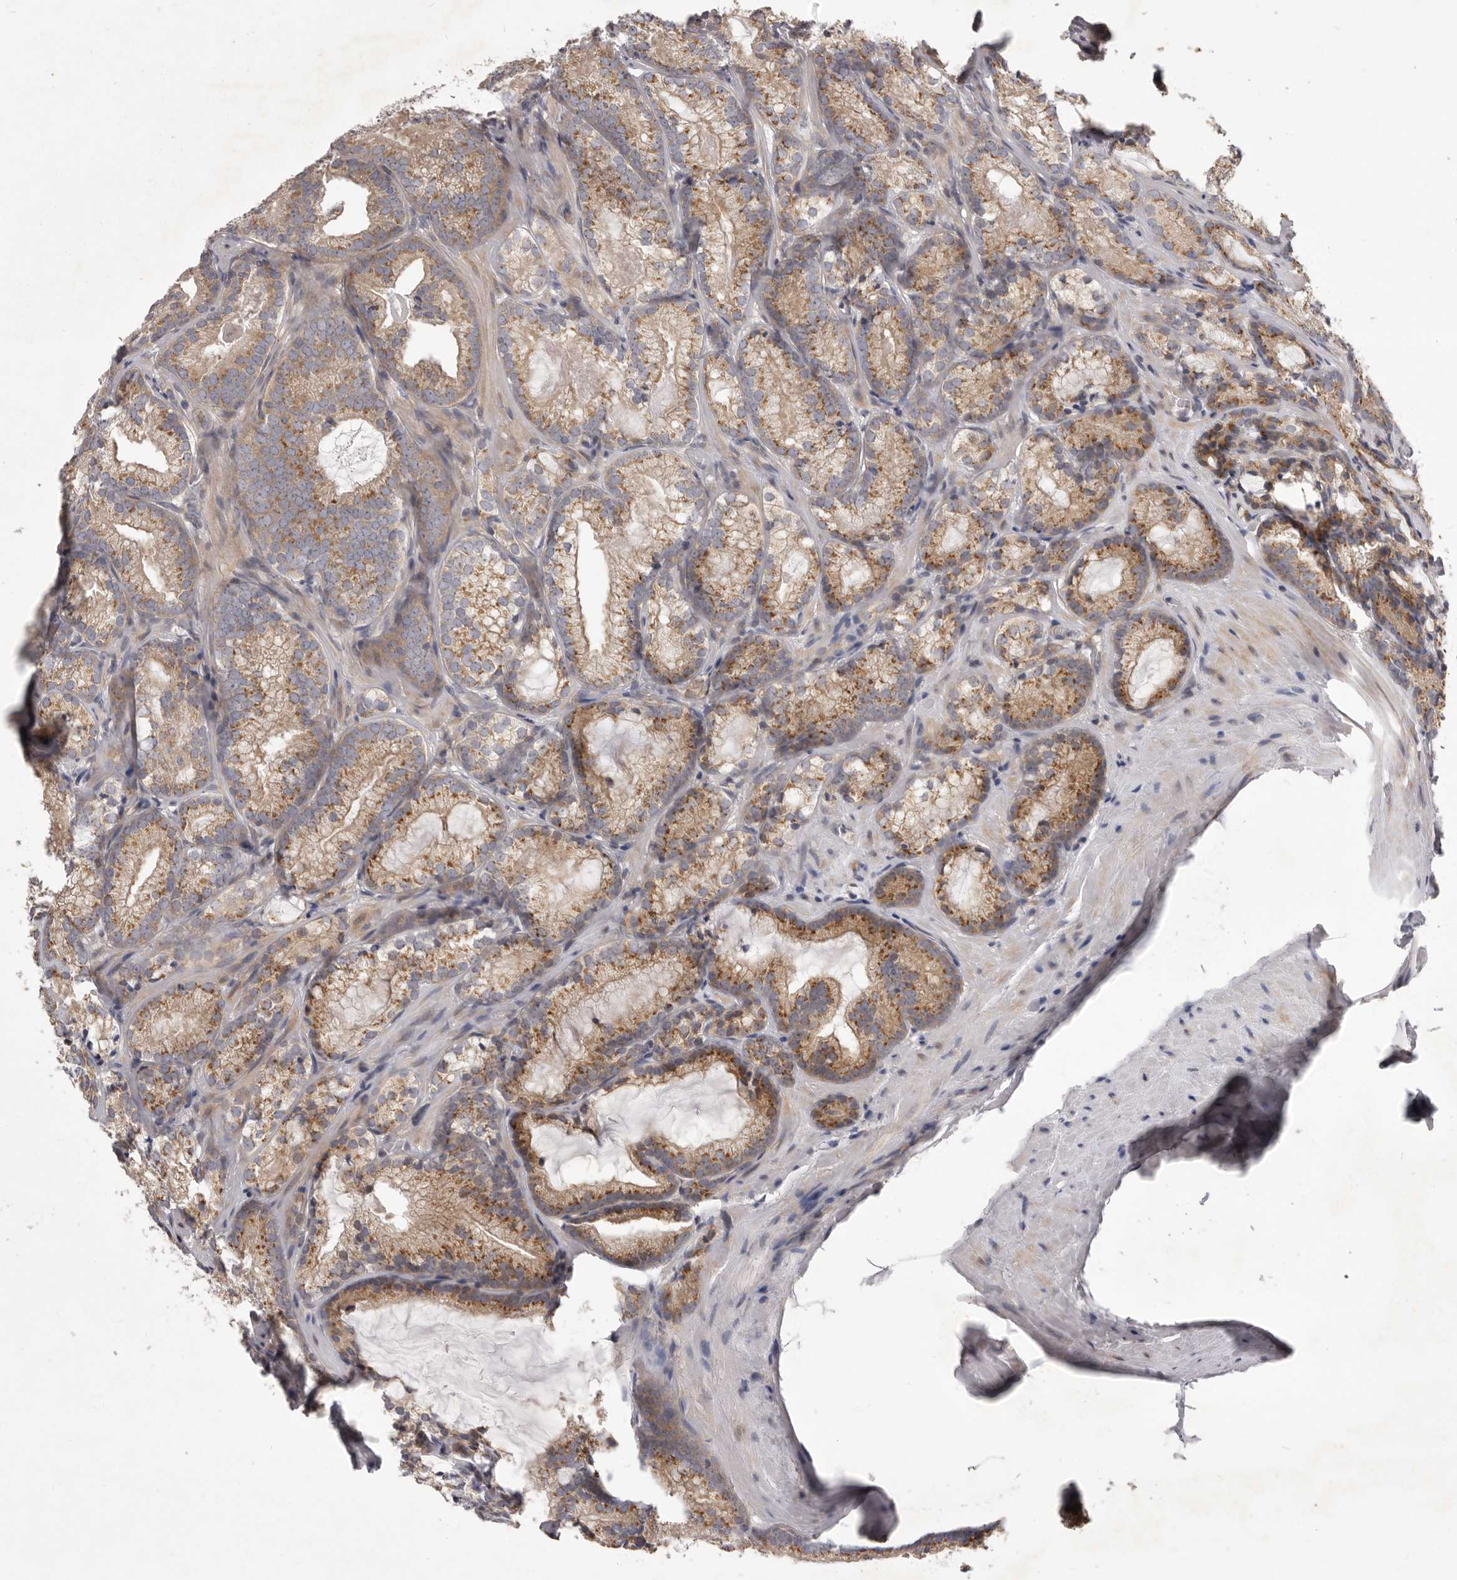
{"staining": {"intensity": "moderate", "quantity": ">75%", "location": "cytoplasmic/membranous"}, "tissue": "prostate cancer", "cell_type": "Tumor cells", "image_type": "cancer", "snomed": [{"axis": "morphology", "description": "Adenocarcinoma, Low grade"}, {"axis": "topography", "description": "Prostate"}], "caption": "Protein staining by immunohistochemistry reveals moderate cytoplasmic/membranous expression in approximately >75% of tumor cells in prostate adenocarcinoma (low-grade).", "gene": "TBC1D8B", "patient": {"sex": "male", "age": 72}}